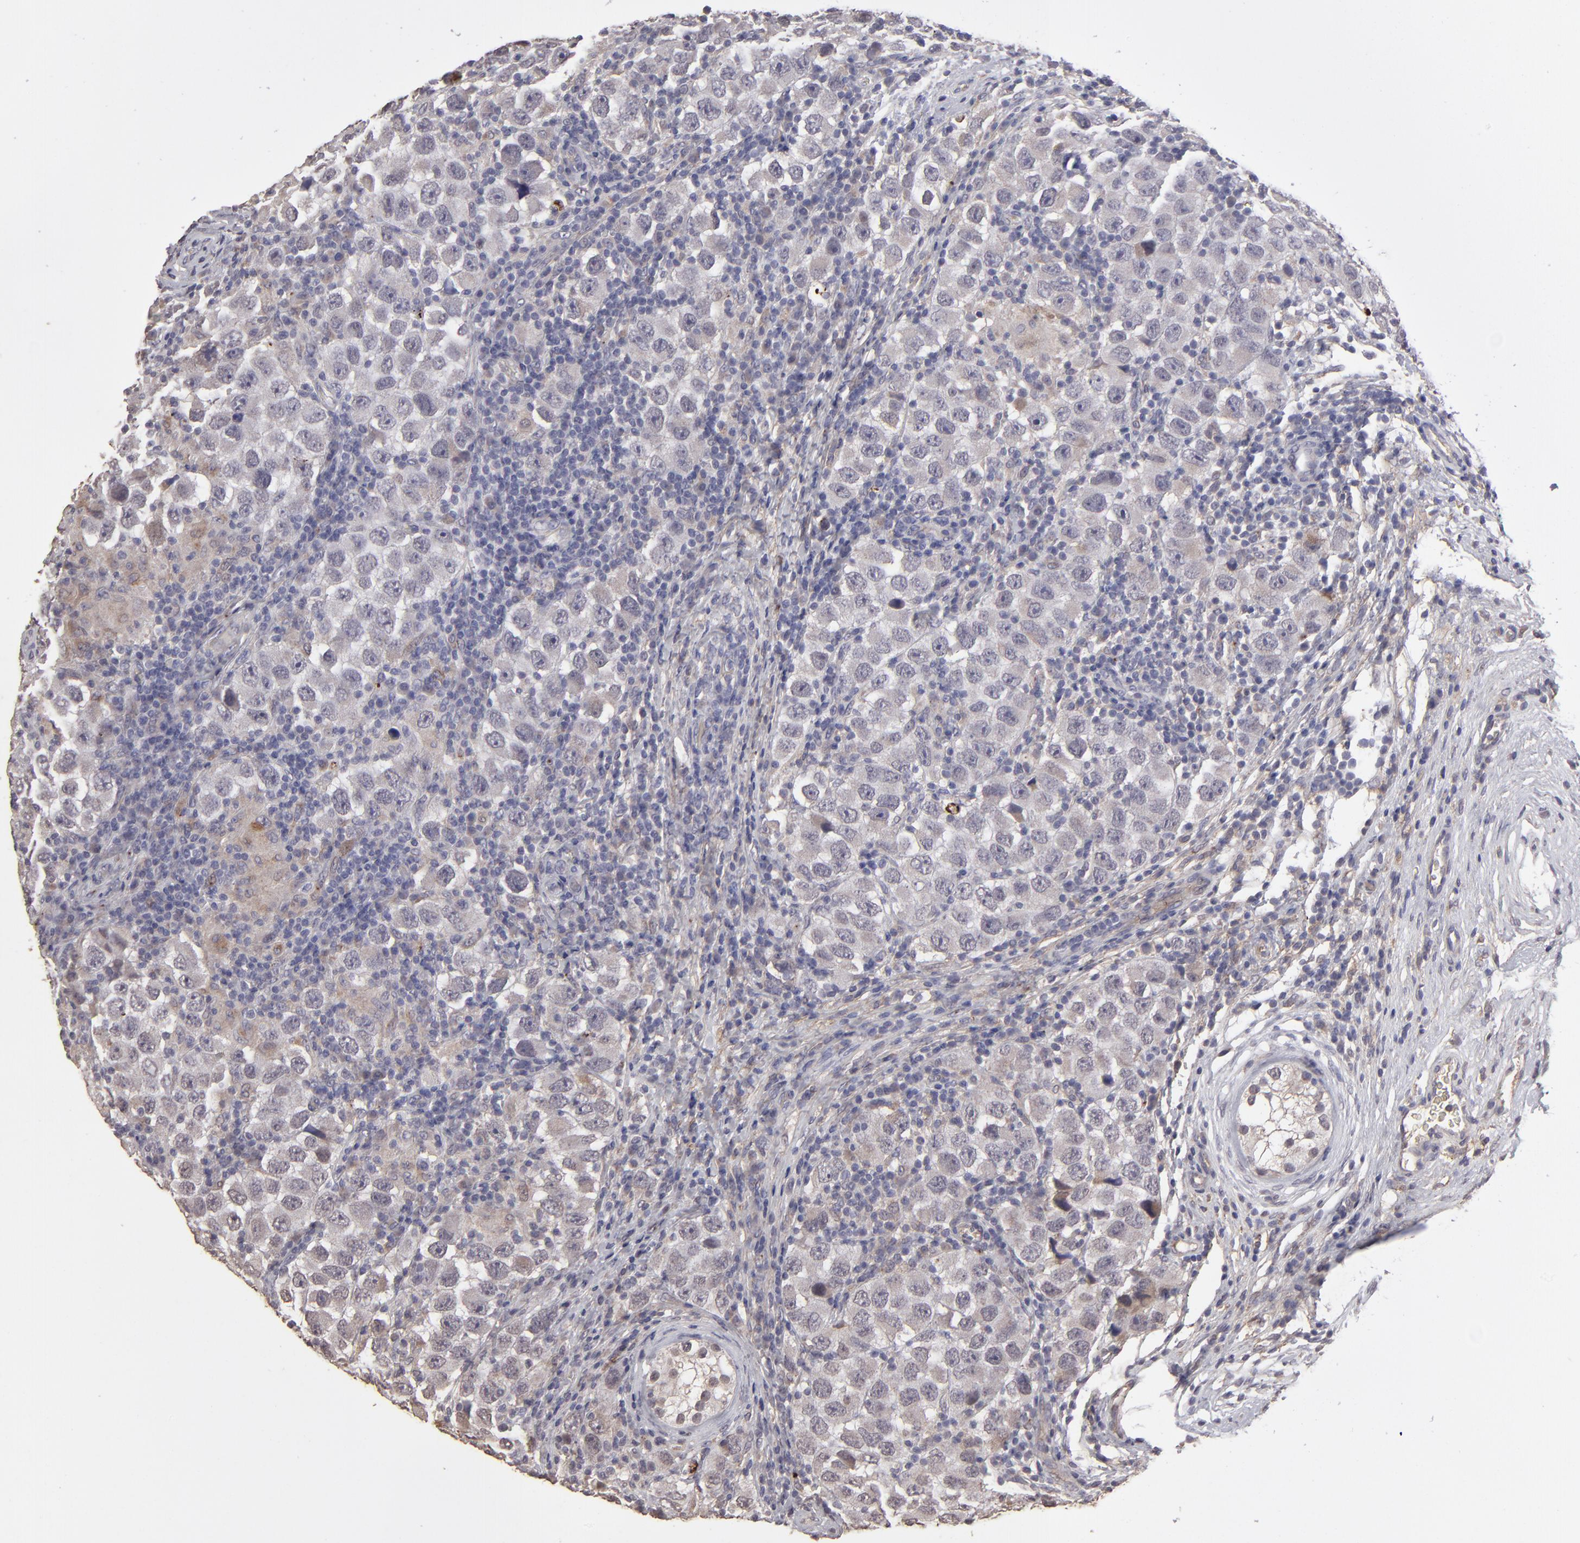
{"staining": {"intensity": "weak", "quantity": "25%-75%", "location": "cytoplasmic/membranous"}, "tissue": "testis cancer", "cell_type": "Tumor cells", "image_type": "cancer", "snomed": [{"axis": "morphology", "description": "Carcinoma, Embryonal, NOS"}, {"axis": "topography", "description": "Testis"}], "caption": "A photomicrograph of testis embryonal carcinoma stained for a protein reveals weak cytoplasmic/membranous brown staining in tumor cells.", "gene": "ITGB5", "patient": {"sex": "male", "age": 21}}